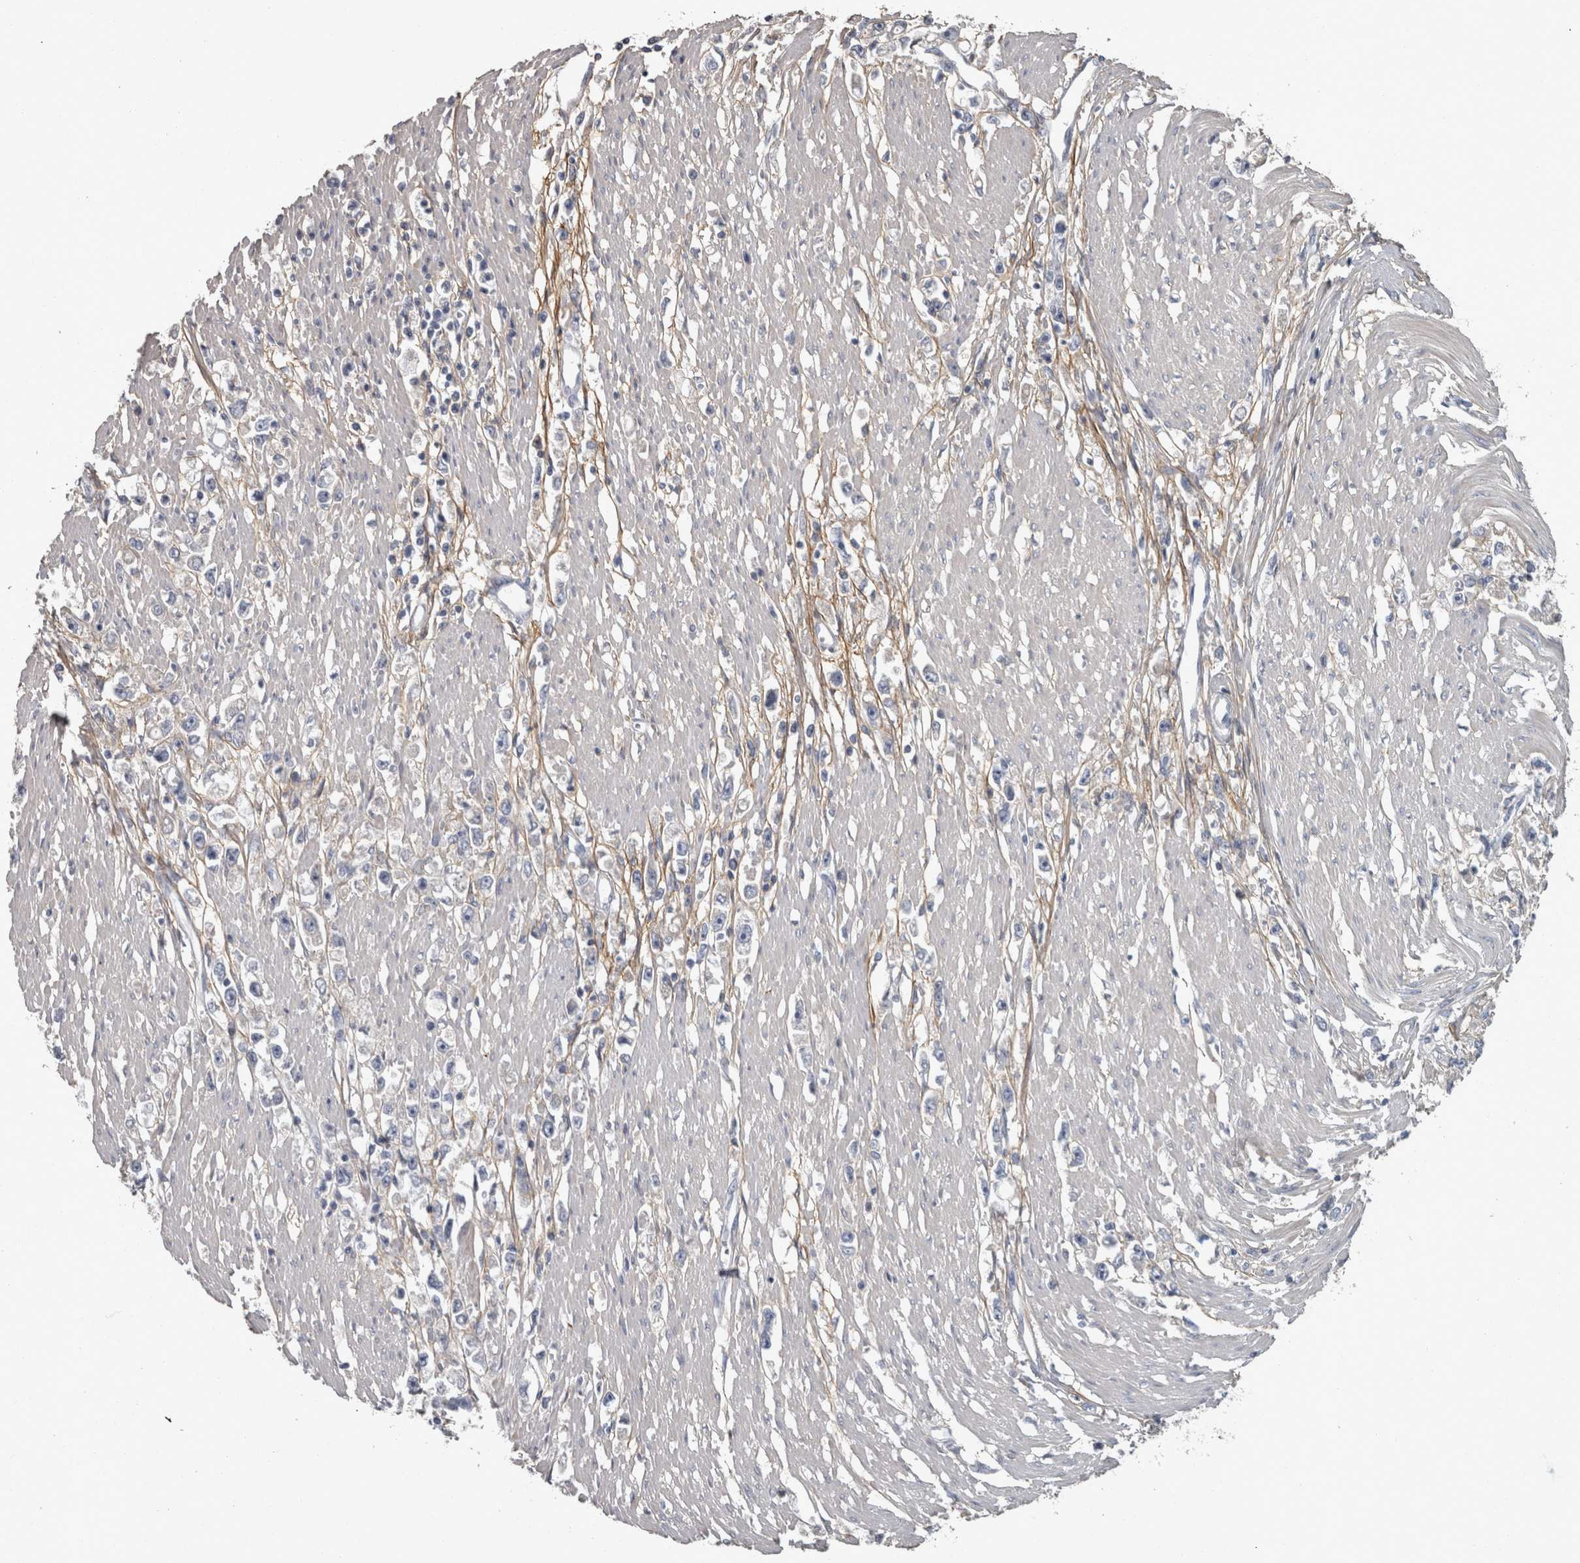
{"staining": {"intensity": "negative", "quantity": "none", "location": "none"}, "tissue": "stomach cancer", "cell_type": "Tumor cells", "image_type": "cancer", "snomed": [{"axis": "morphology", "description": "Adenocarcinoma, NOS"}, {"axis": "topography", "description": "Stomach"}], "caption": "High magnification brightfield microscopy of stomach cancer stained with DAB (3,3'-diaminobenzidine) (brown) and counterstained with hematoxylin (blue): tumor cells show no significant positivity. (Brightfield microscopy of DAB (3,3'-diaminobenzidine) immunohistochemistry at high magnification).", "gene": "EFEMP2", "patient": {"sex": "female", "age": 59}}